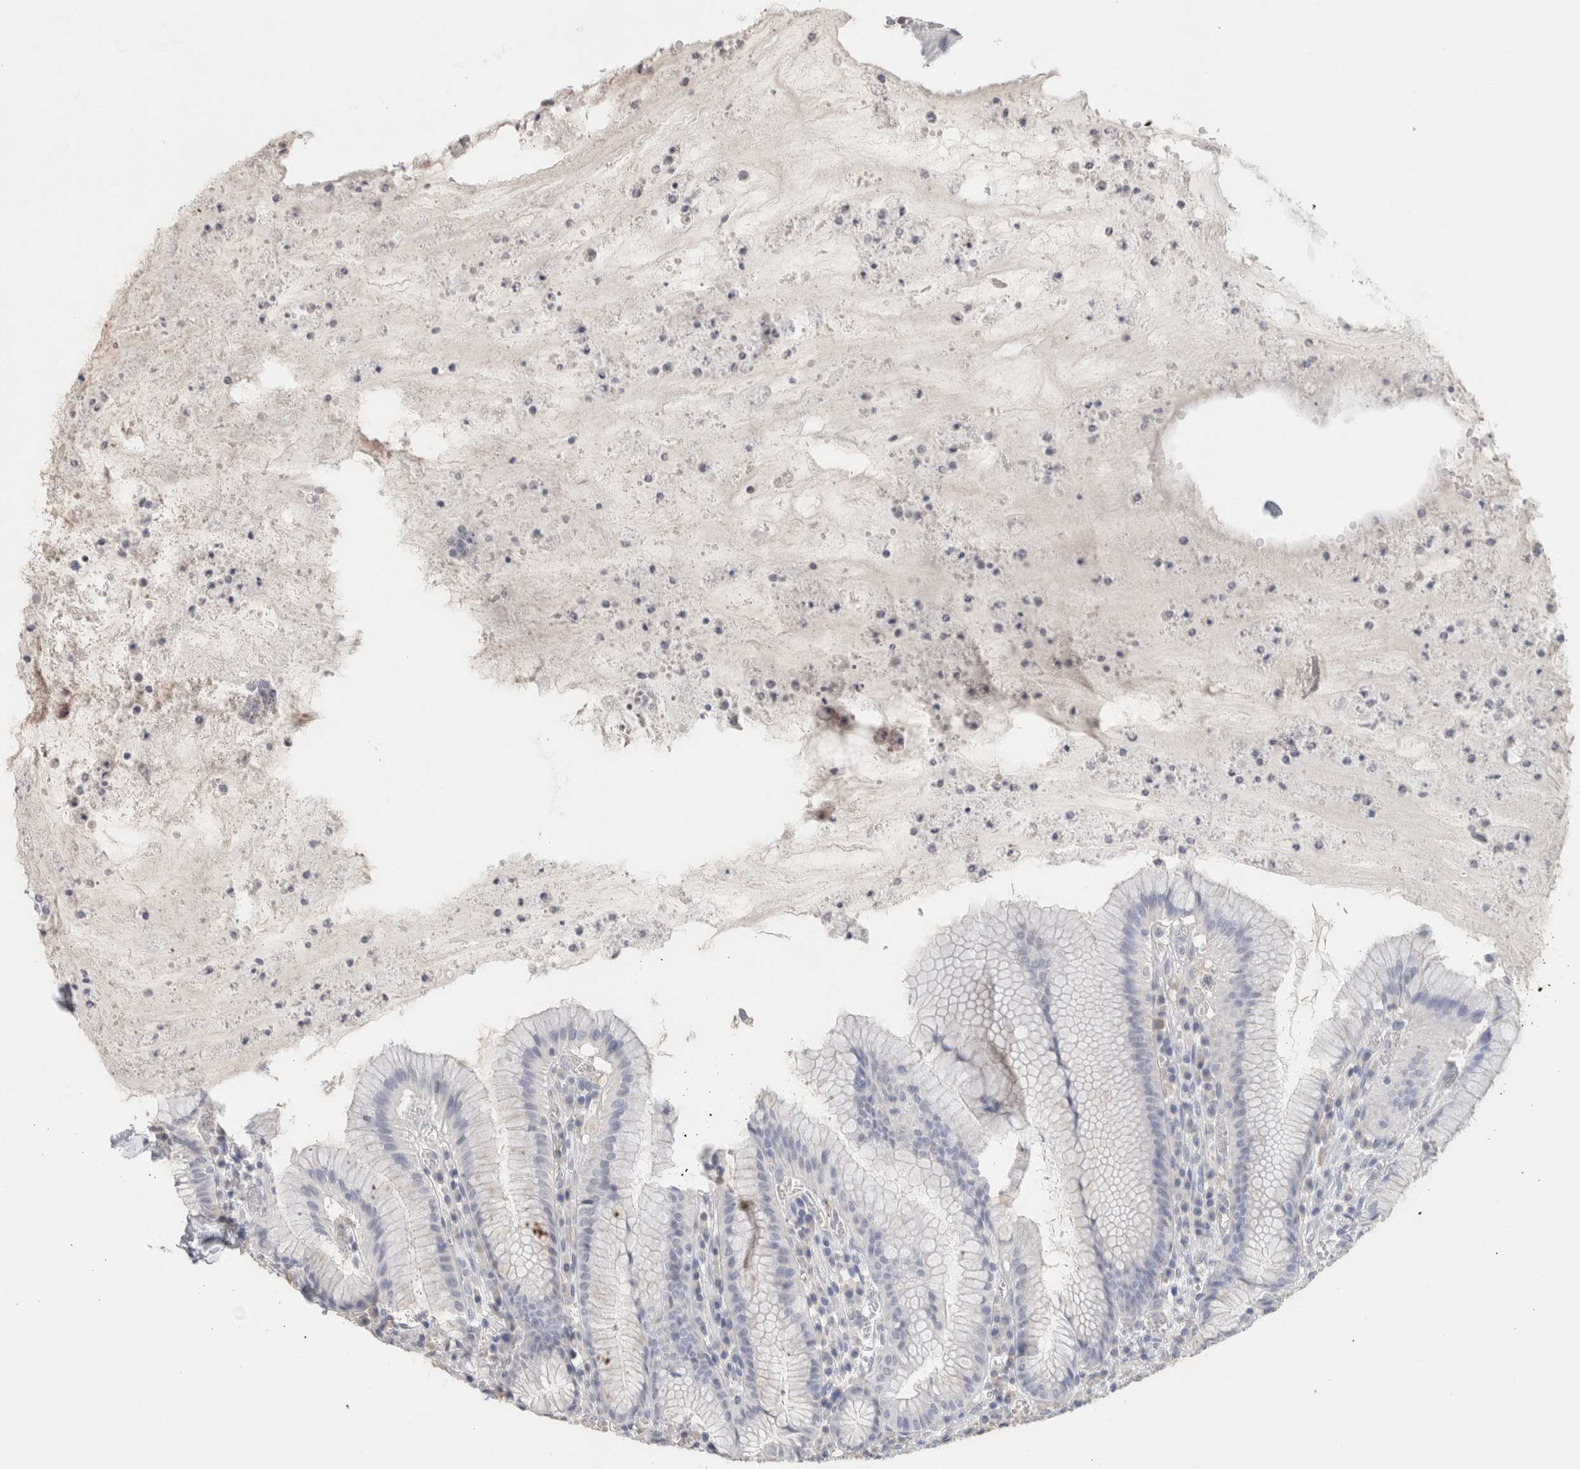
{"staining": {"intensity": "negative", "quantity": "none", "location": "none"}, "tissue": "stomach", "cell_type": "Glandular cells", "image_type": "normal", "snomed": [{"axis": "morphology", "description": "Normal tissue, NOS"}, {"axis": "topography", "description": "Stomach"}], "caption": "An IHC histopathology image of benign stomach is shown. There is no staining in glandular cells of stomach. (DAB (3,3'-diaminobenzidine) immunohistochemistry with hematoxylin counter stain).", "gene": "LAMP3", "patient": {"sex": "male", "age": 55}}